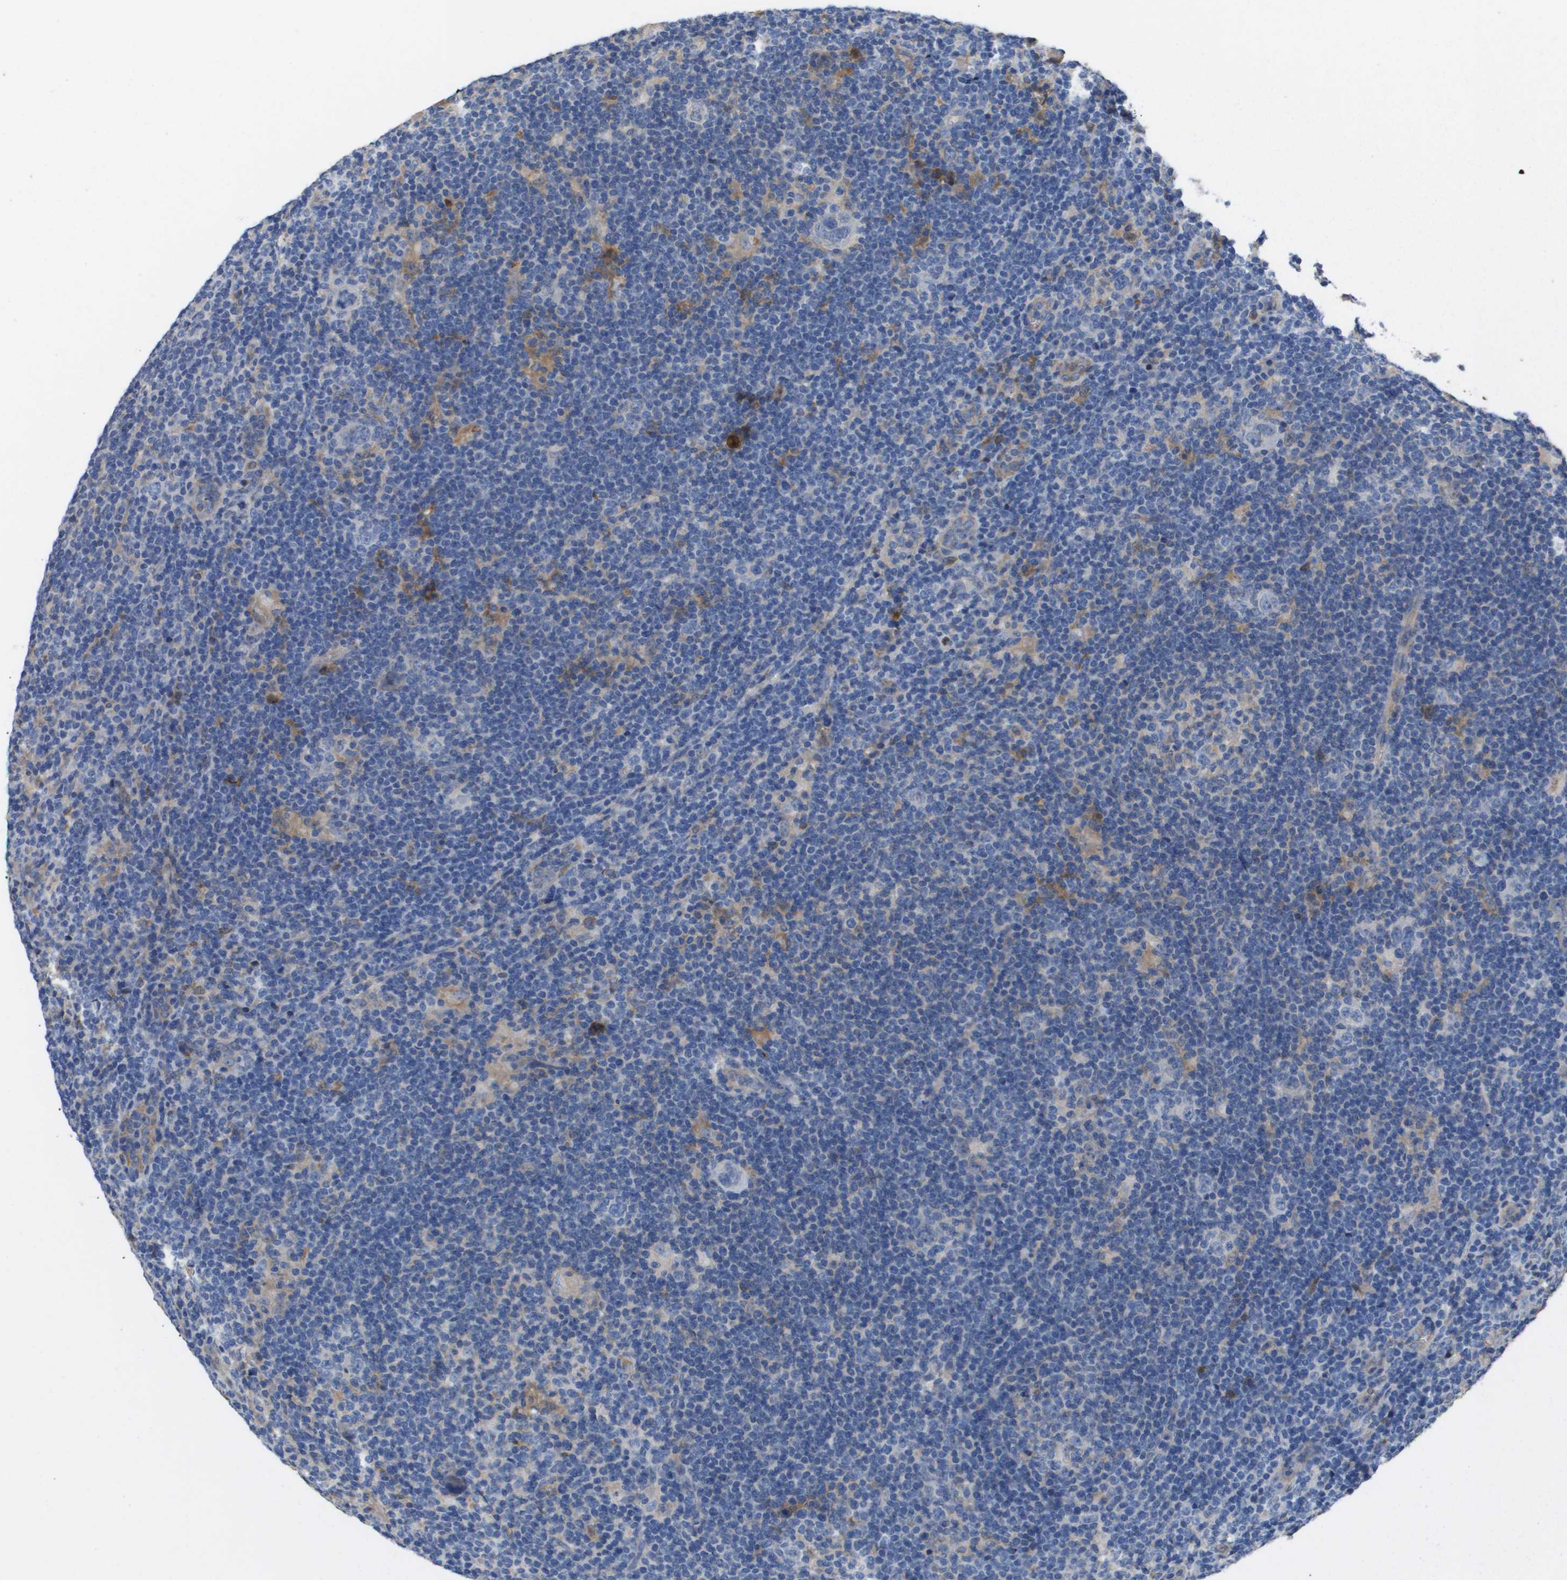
{"staining": {"intensity": "negative", "quantity": "none", "location": "none"}, "tissue": "lymphoma", "cell_type": "Tumor cells", "image_type": "cancer", "snomed": [{"axis": "morphology", "description": "Hodgkin's disease, NOS"}, {"axis": "topography", "description": "Lymph node"}], "caption": "Human Hodgkin's disease stained for a protein using immunohistochemistry reveals no staining in tumor cells.", "gene": "SERPINA6", "patient": {"sex": "female", "age": 57}}